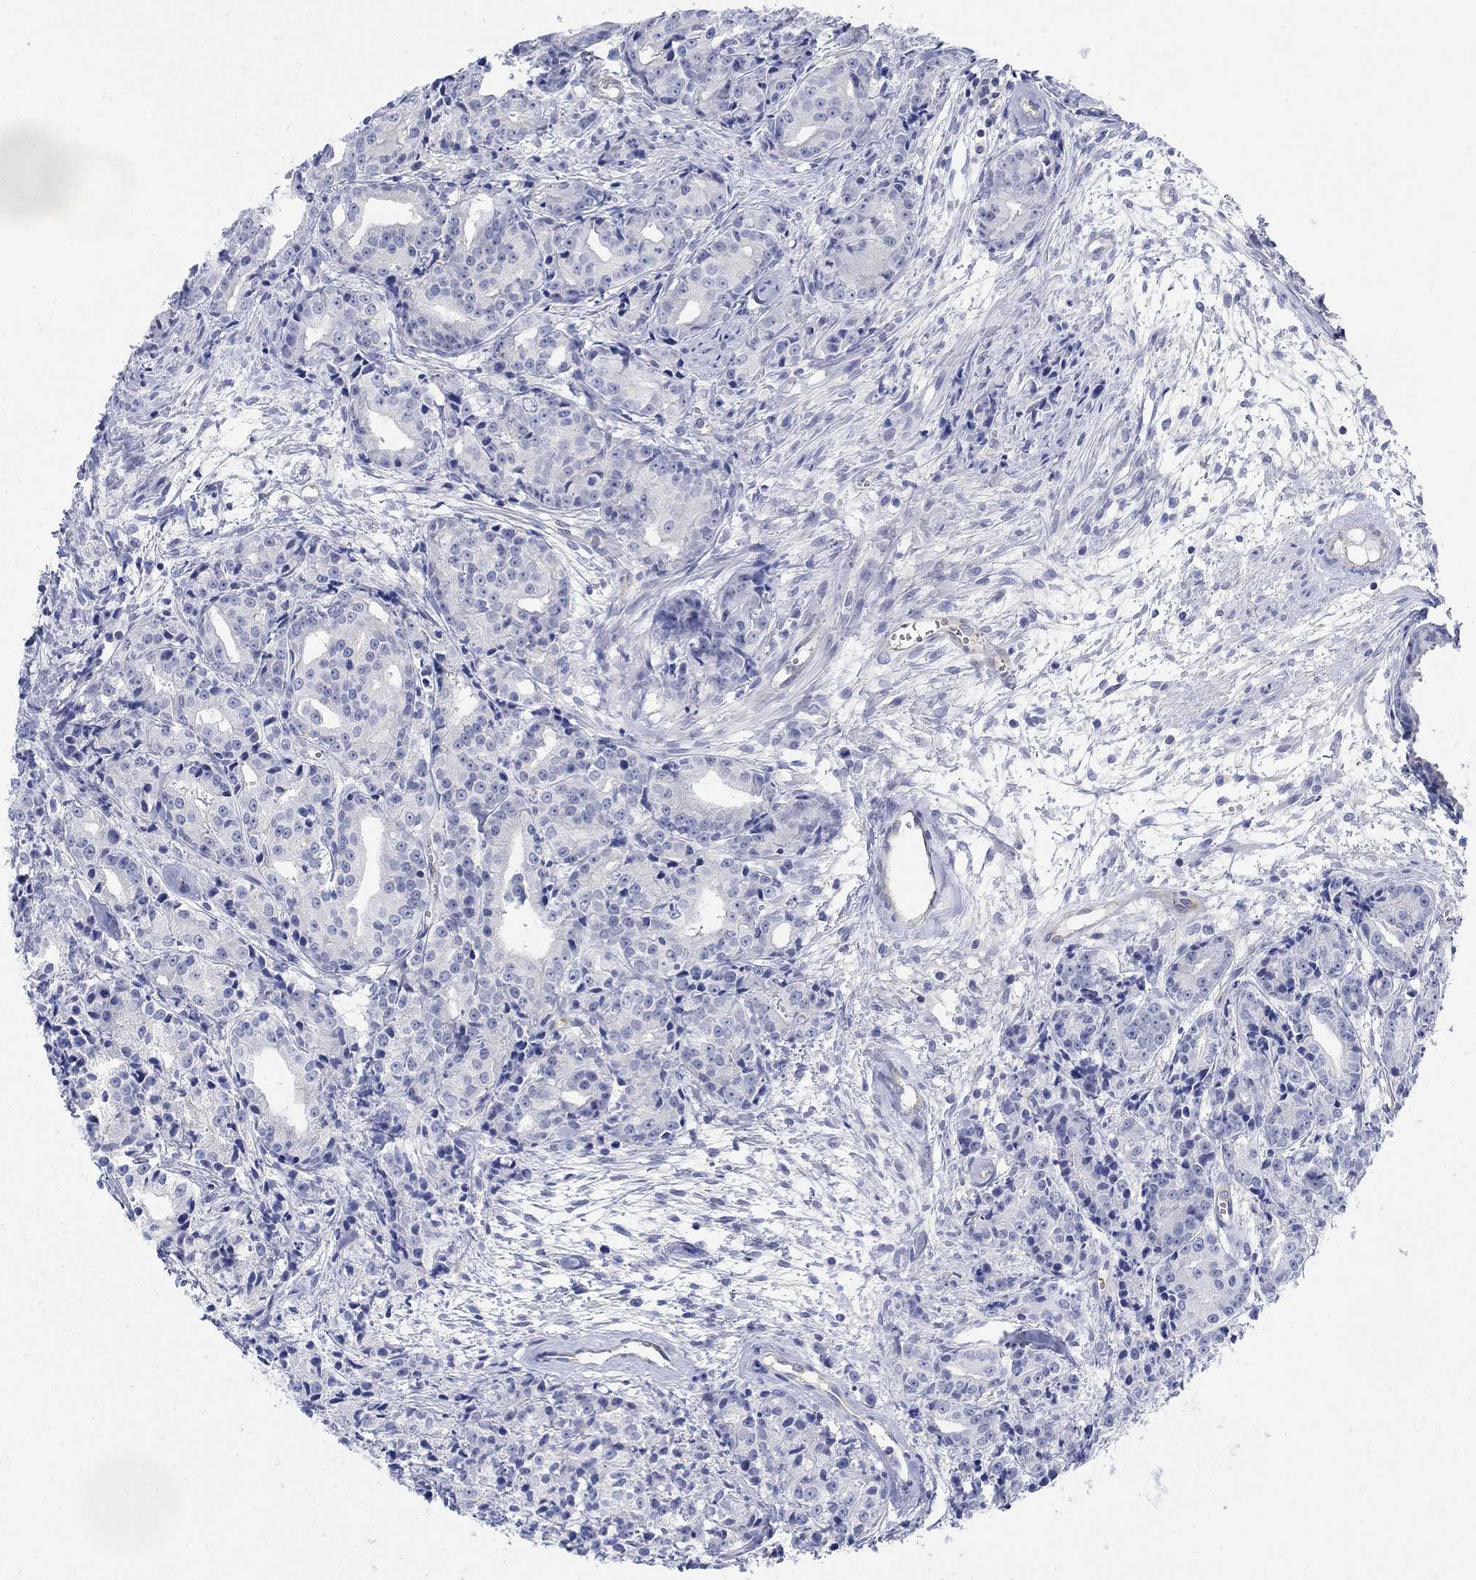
{"staining": {"intensity": "negative", "quantity": "none", "location": "none"}, "tissue": "prostate cancer", "cell_type": "Tumor cells", "image_type": "cancer", "snomed": [{"axis": "morphology", "description": "Adenocarcinoma, Medium grade"}, {"axis": "topography", "description": "Prostate"}], "caption": "IHC of prostate medium-grade adenocarcinoma reveals no expression in tumor cells.", "gene": "PHF21B", "patient": {"sex": "male", "age": 74}}